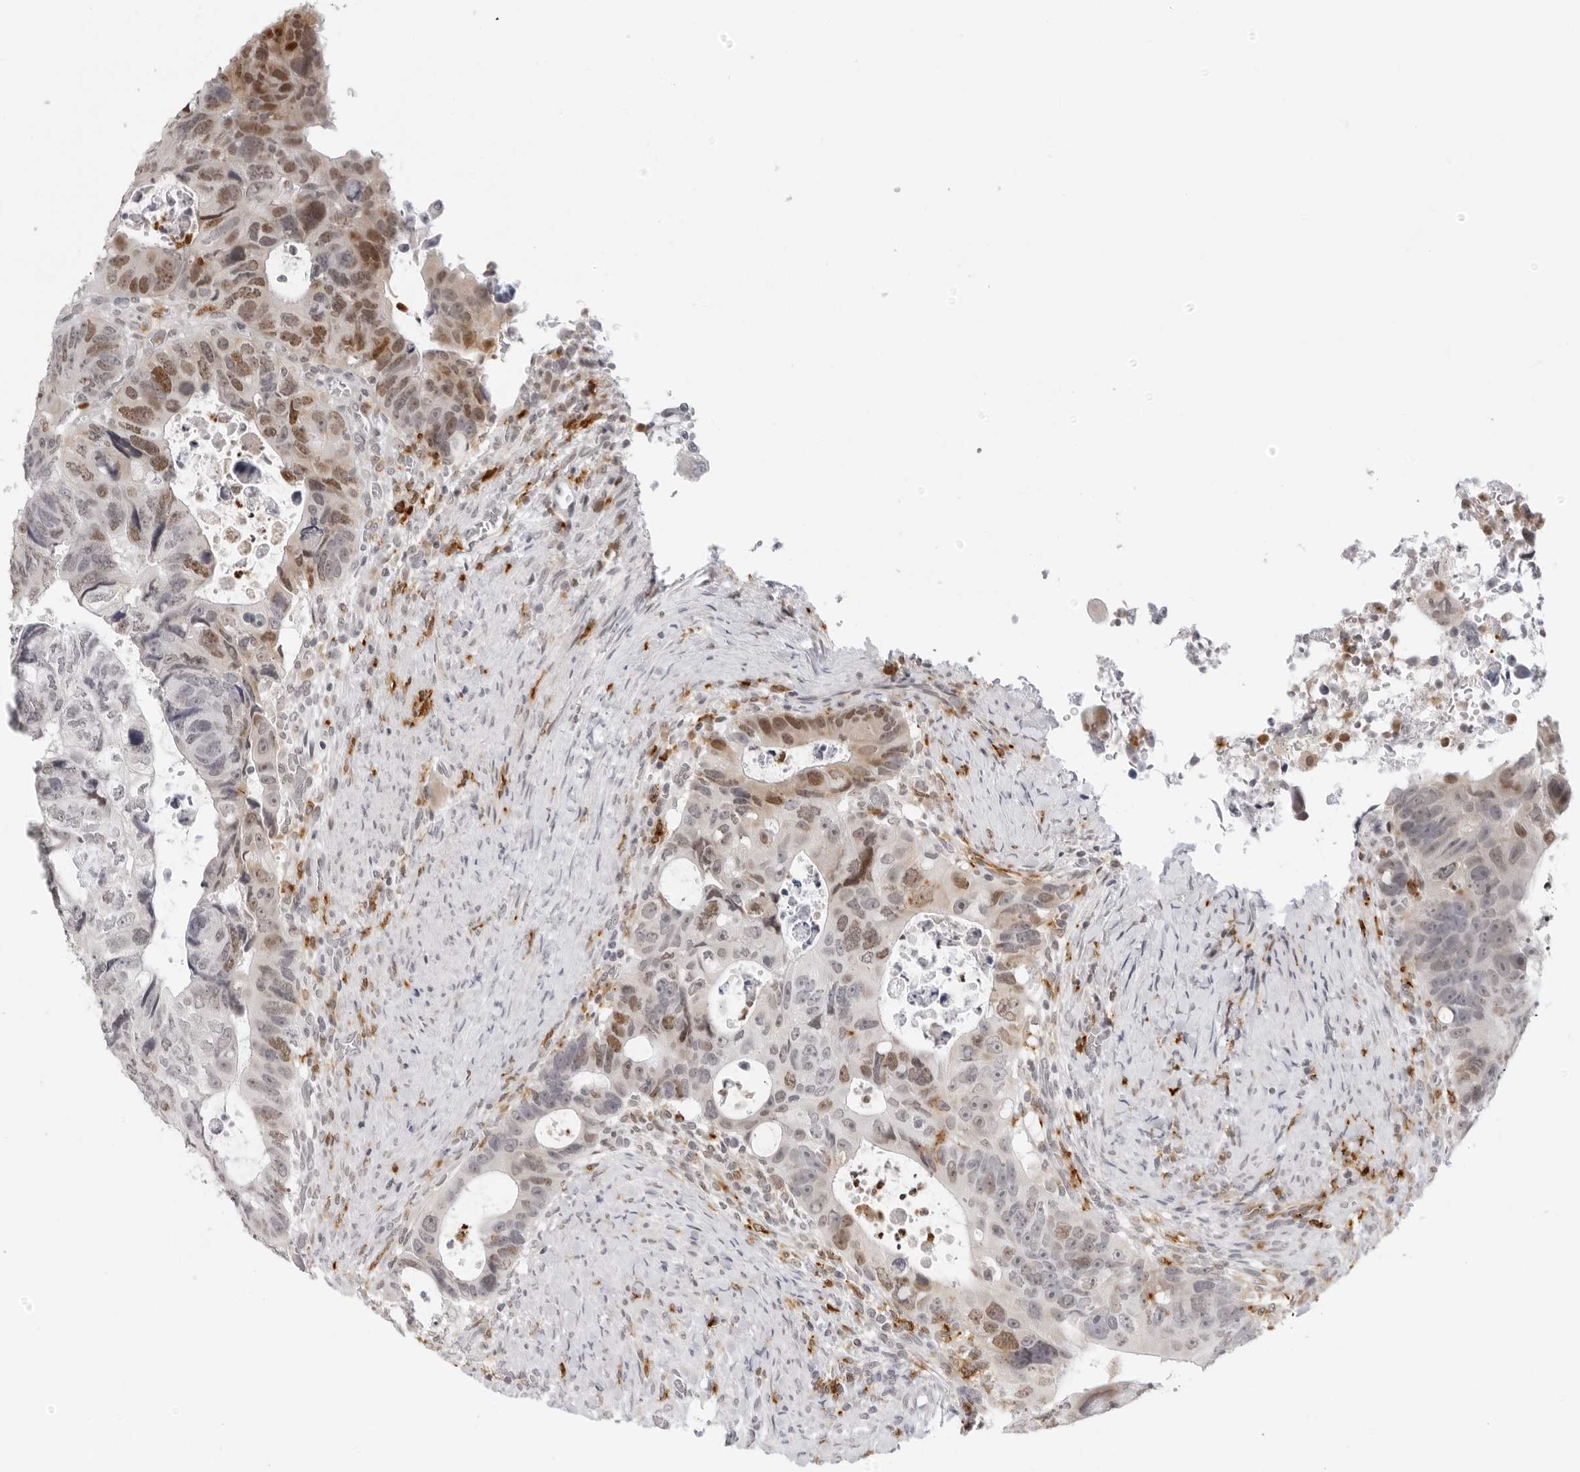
{"staining": {"intensity": "moderate", "quantity": "25%-75%", "location": "nuclear"}, "tissue": "colorectal cancer", "cell_type": "Tumor cells", "image_type": "cancer", "snomed": [{"axis": "morphology", "description": "Adenocarcinoma, NOS"}, {"axis": "topography", "description": "Rectum"}], "caption": "Brown immunohistochemical staining in human colorectal cancer (adenocarcinoma) demonstrates moderate nuclear expression in approximately 25%-75% of tumor cells. (brown staining indicates protein expression, while blue staining denotes nuclei).", "gene": "MSH6", "patient": {"sex": "male", "age": 59}}